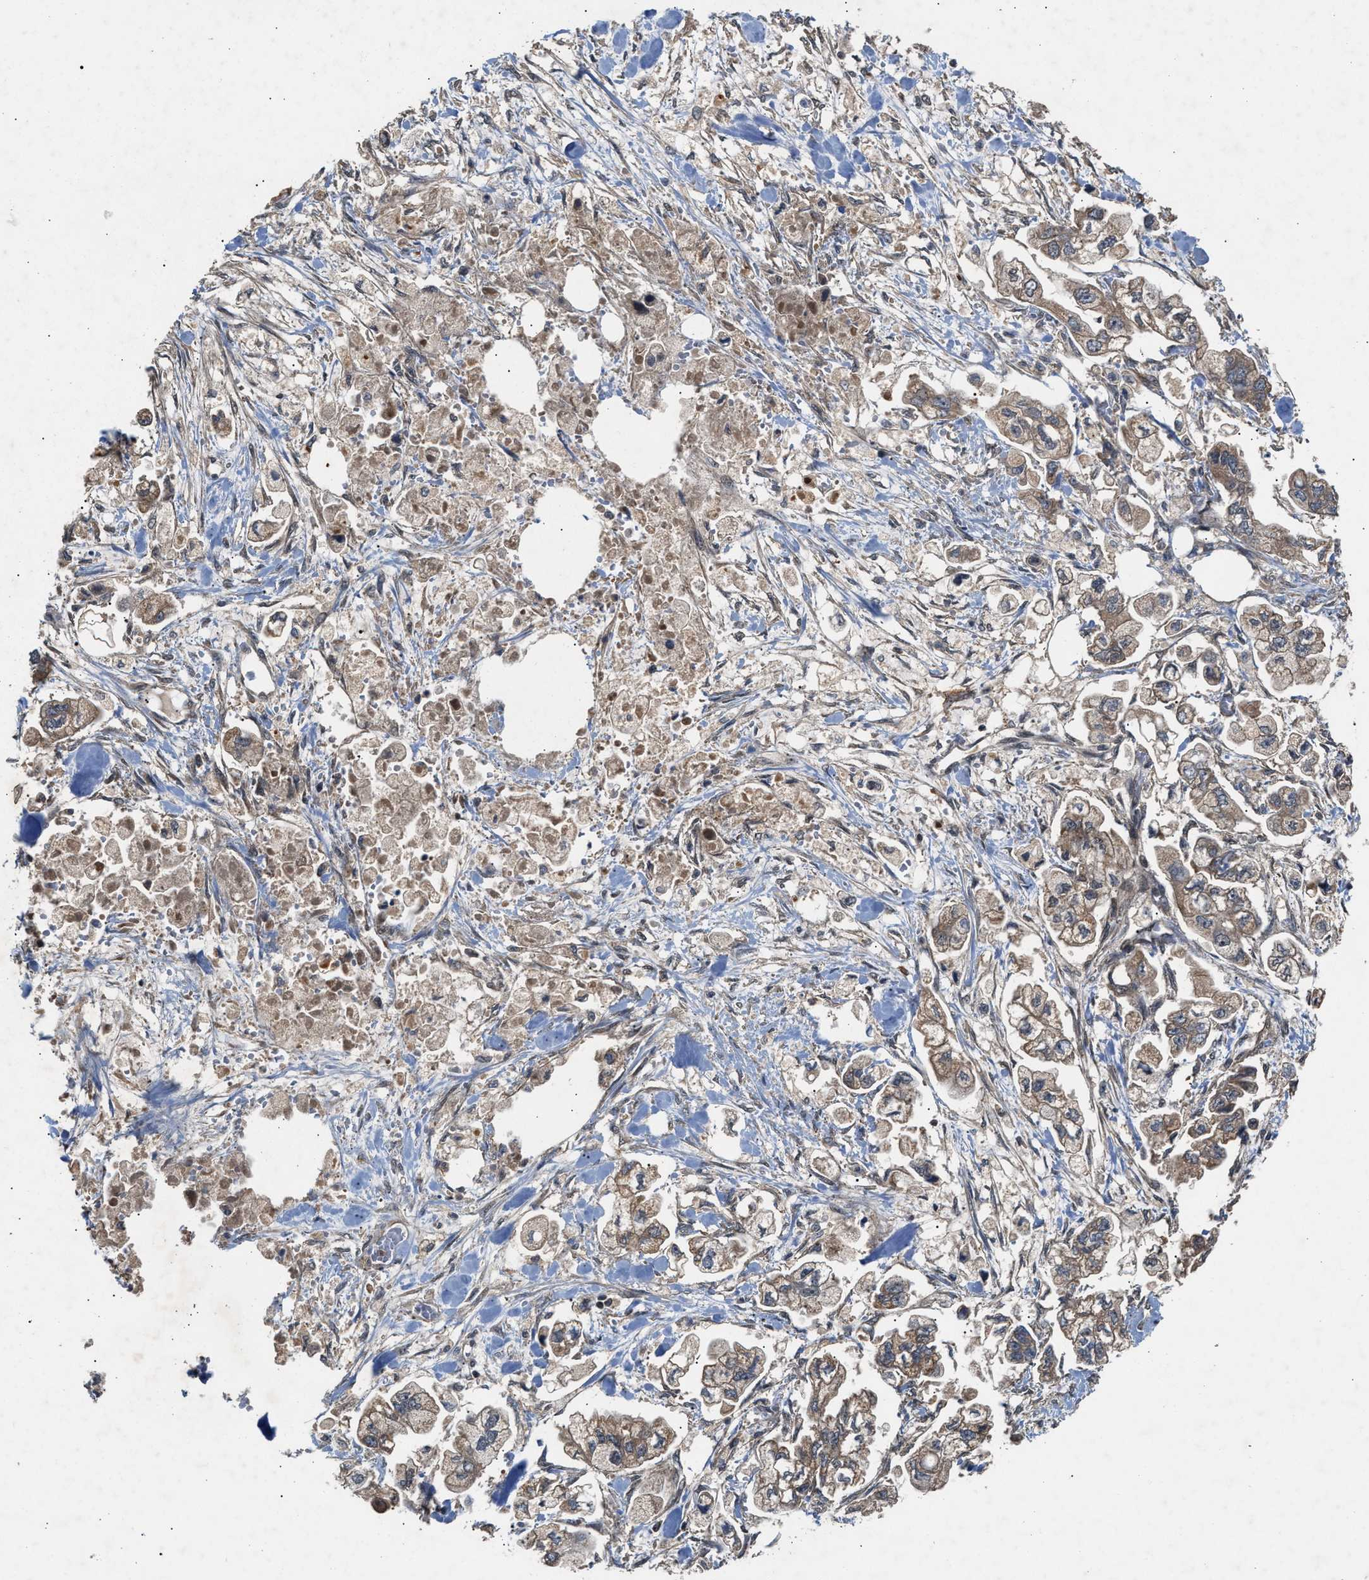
{"staining": {"intensity": "moderate", "quantity": ">75%", "location": "cytoplasmic/membranous"}, "tissue": "stomach cancer", "cell_type": "Tumor cells", "image_type": "cancer", "snomed": [{"axis": "morphology", "description": "Normal tissue, NOS"}, {"axis": "morphology", "description": "Adenocarcinoma, NOS"}, {"axis": "topography", "description": "Stomach"}], "caption": "Immunohistochemistry of stomach cancer displays medium levels of moderate cytoplasmic/membranous expression in approximately >75% of tumor cells.", "gene": "RUSC2", "patient": {"sex": "male", "age": 62}}